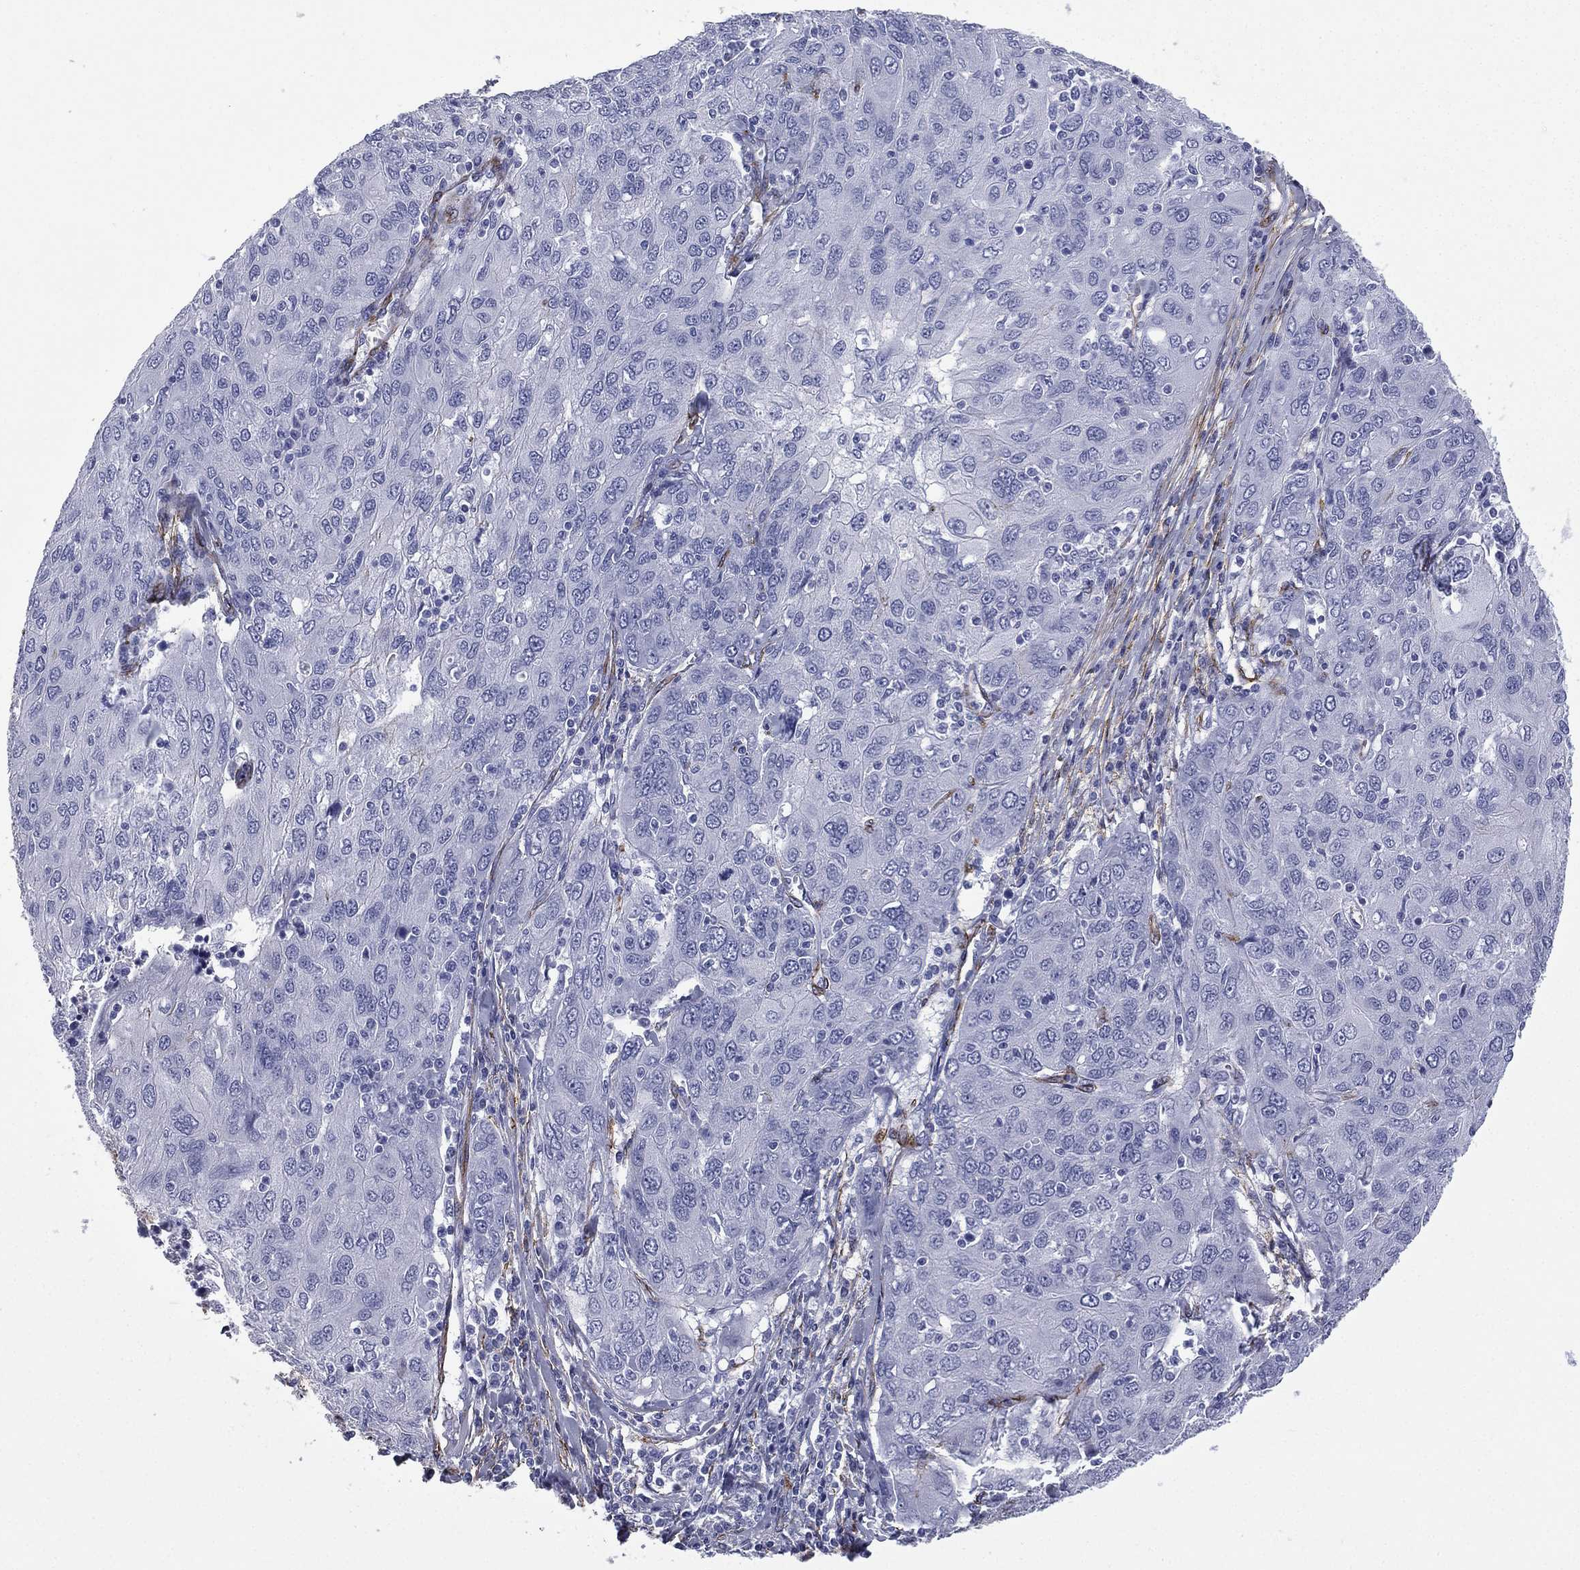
{"staining": {"intensity": "negative", "quantity": "none", "location": "none"}, "tissue": "ovarian cancer", "cell_type": "Tumor cells", "image_type": "cancer", "snomed": [{"axis": "morphology", "description": "Carcinoma, endometroid"}, {"axis": "topography", "description": "Ovary"}], "caption": "IHC micrograph of ovarian endometroid carcinoma stained for a protein (brown), which shows no expression in tumor cells.", "gene": "CAVIN3", "patient": {"sex": "female", "age": 50}}